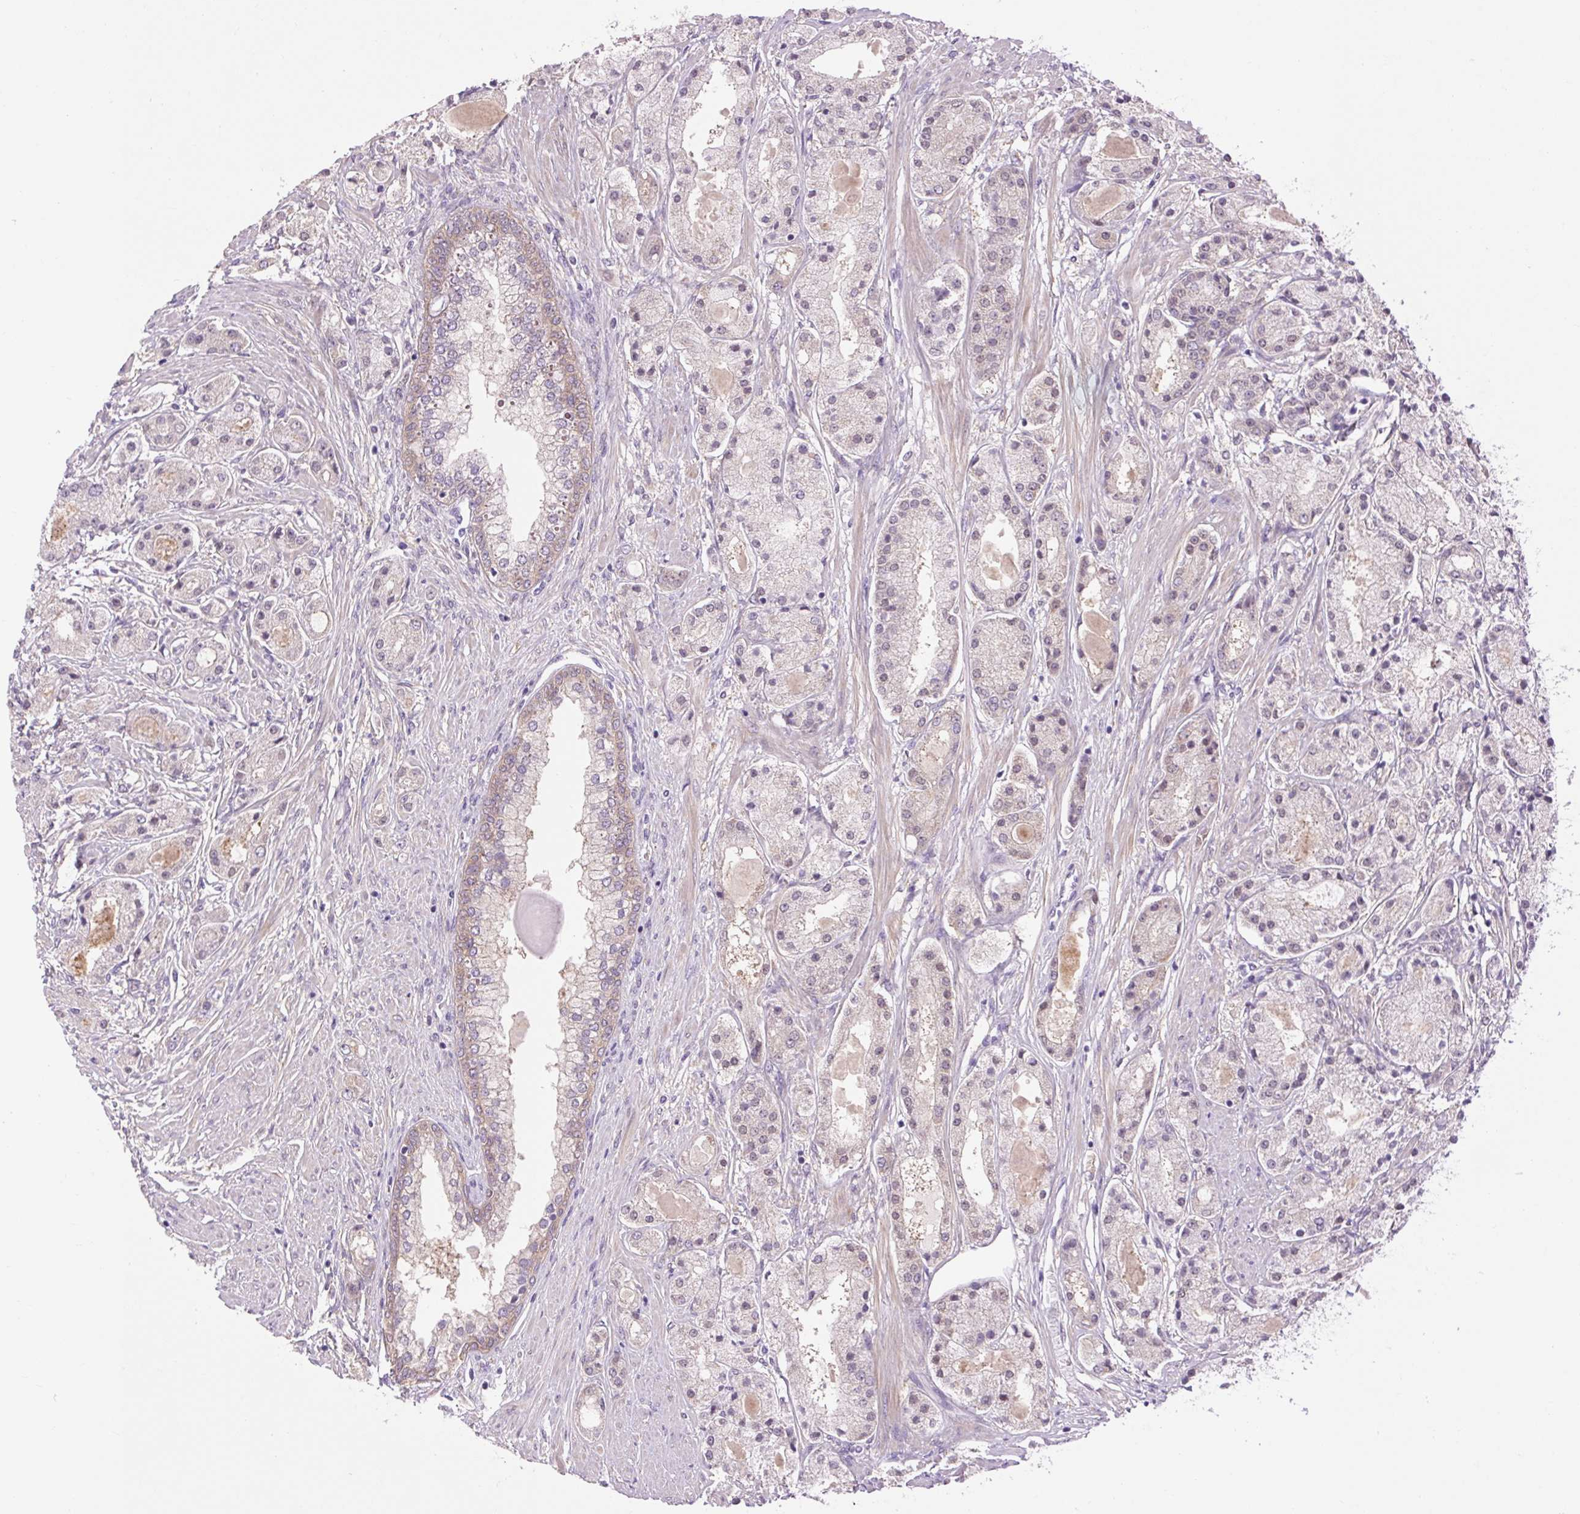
{"staining": {"intensity": "negative", "quantity": "none", "location": "none"}, "tissue": "prostate cancer", "cell_type": "Tumor cells", "image_type": "cancer", "snomed": [{"axis": "morphology", "description": "Adenocarcinoma, High grade"}, {"axis": "topography", "description": "Prostate"}], "caption": "Immunohistochemistry (IHC) image of human prostate cancer (high-grade adenocarcinoma) stained for a protein (brown), which demonstrates no positivity in tumor cells.", "gene": "SOWAHC", "patient": {"sex": "male", "age": 67}}